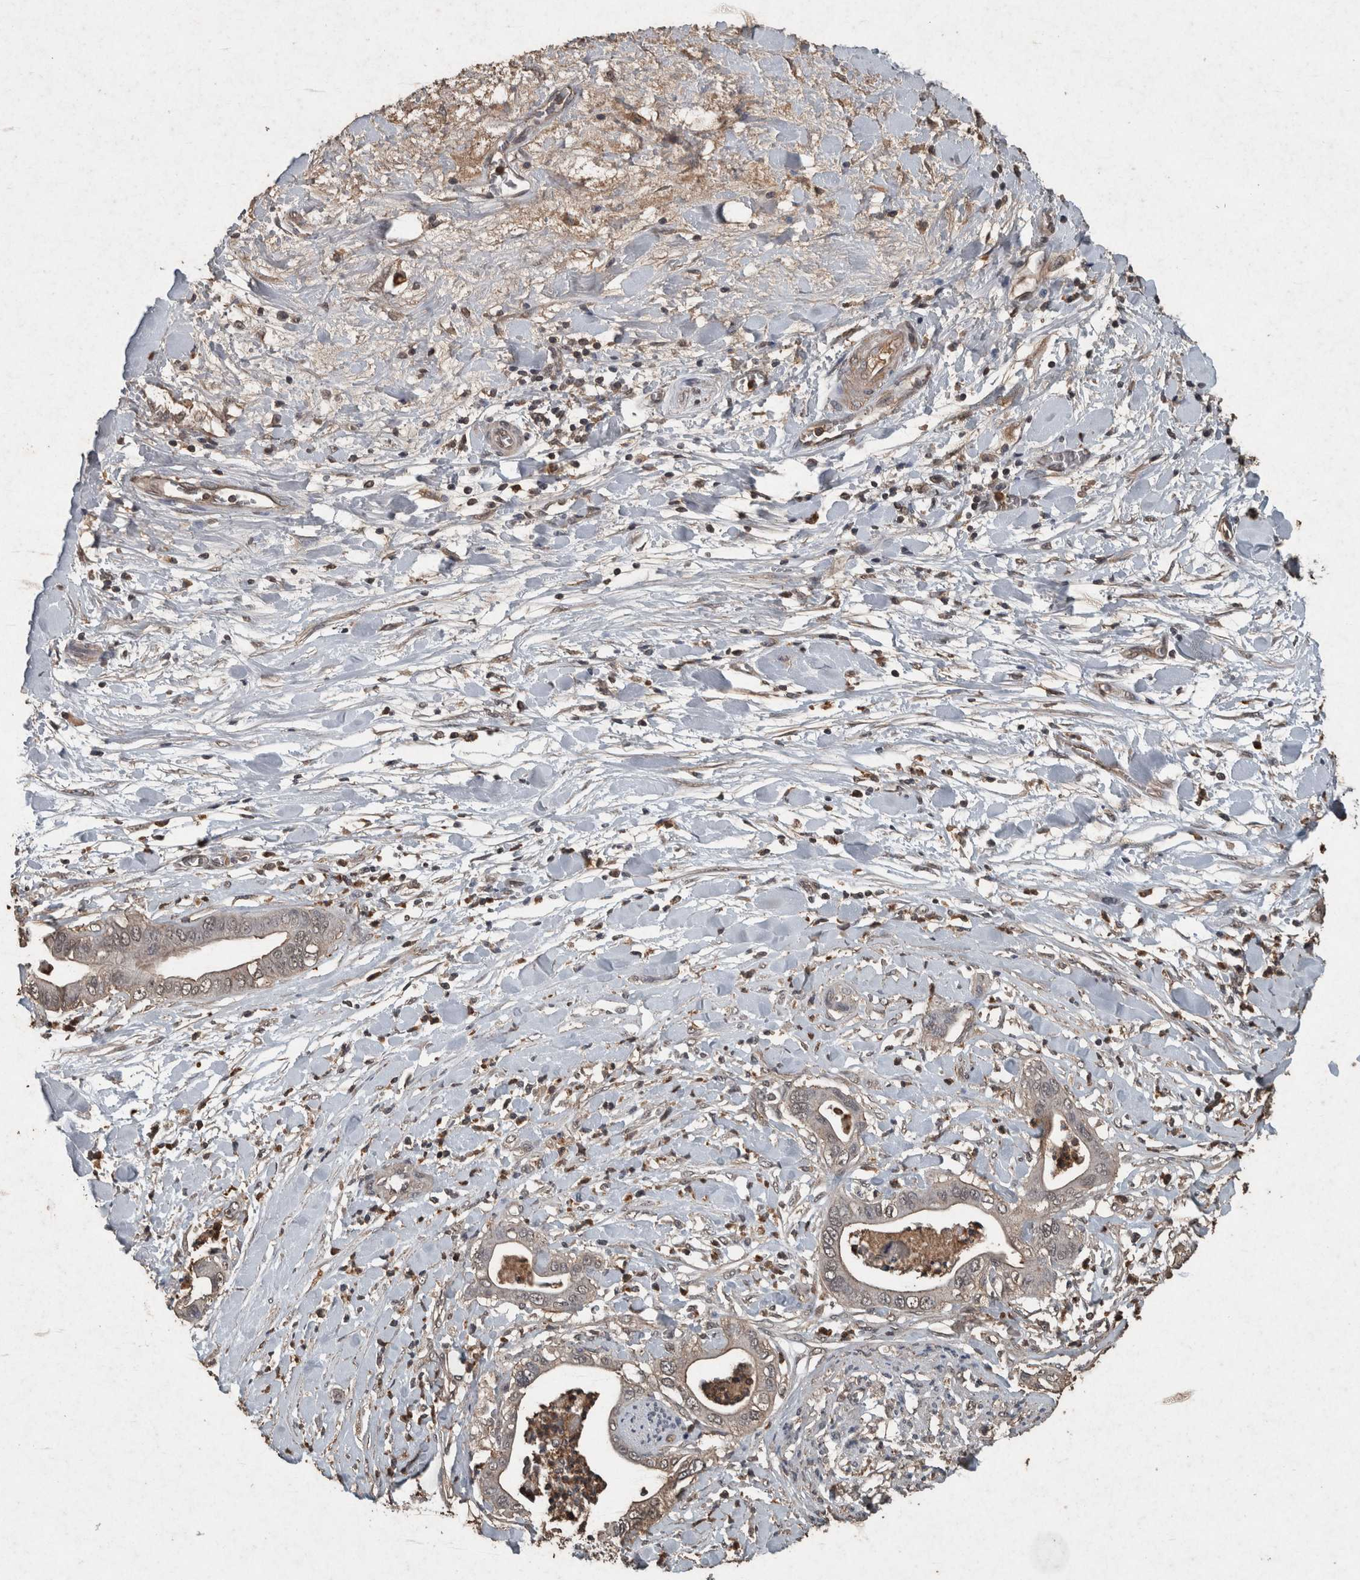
{"staining": {"intensity": "negative", "quantity": "none", "location": "none"}, "tissue": "pancreatic cancer", "cell_type": "Tumor cells", "image_type": "cancer", "snomed": [{"axis": "morphology", "description": "Adenocarcinoma, NOS"}, {"axis": "topography", "description": "Pancreas"}], "caption": "IHC photomicrograph of pancreatic adenocarcinoma stained for a protein (brown), which reveals no expression in tumor cells.", "gene": "FGFRL1", "patient": {"sex": "female", "age": 78}}